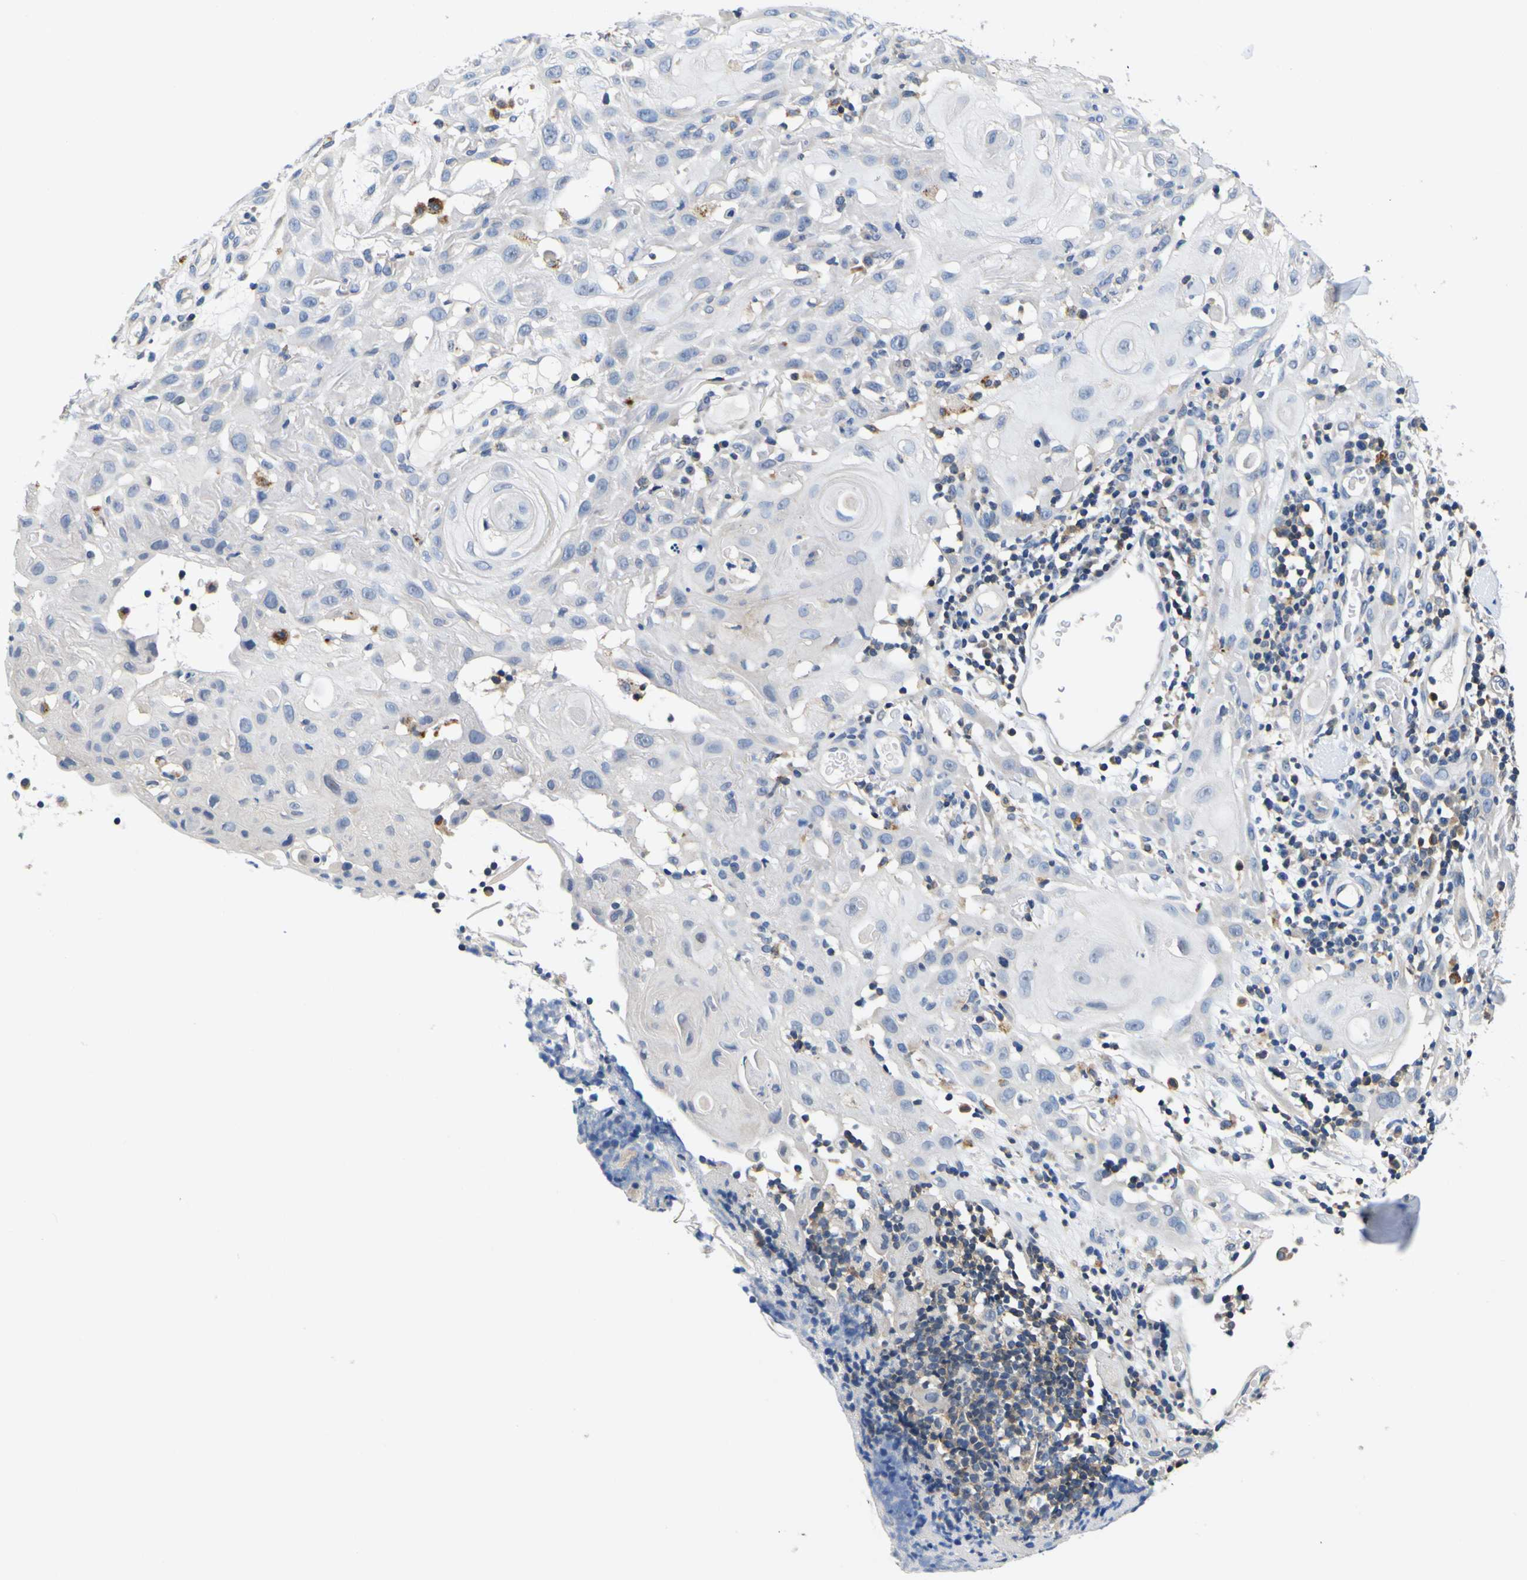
{"staining": {"intensity": "weak", "quantity": "<25%", "location": "cytoplasmic/membranous"}, "tissue": "skin cancer", "cell_type": "Tumor cells", "image_type": "cancer", "snomed": [{"axis": "morphology", "description": "Squamous cell carcinoma, NOS"}, {"axis": "topography", "description": "Skin"}], "caption": "A micrograph of skin squamous cell carcinoma stained for a protein demonstrates no brown staining in tumor cells.", "gene": "TNIK", "patient": {"sex": "male", "age": 24}}